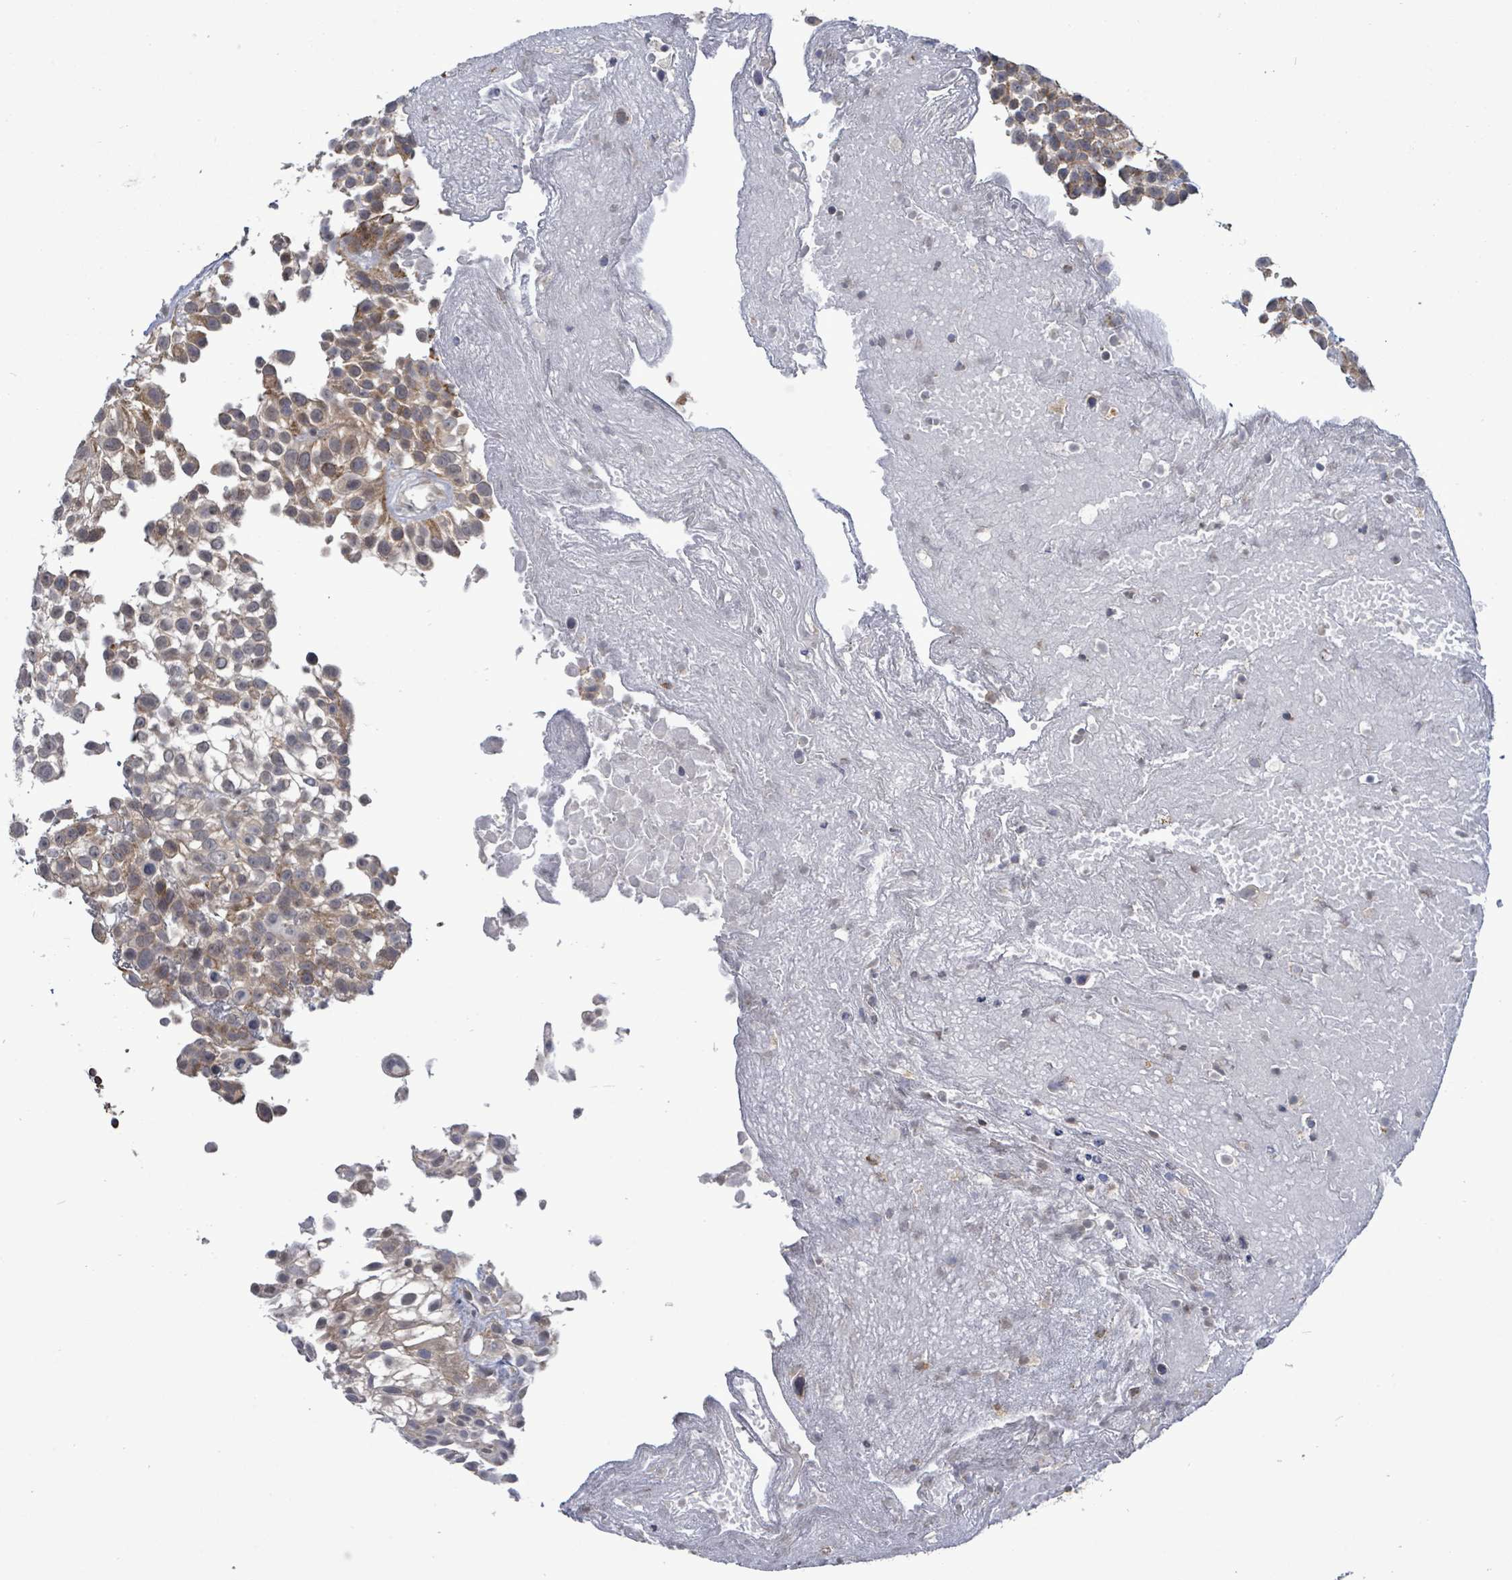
{"staining": {"intensity": "weak", "quantity": ">75%", "location": "cytoplasmic/membranous"}, "tissue": "urothelial cancer", "cell_type": "Tumor cells", "image_type": "cancer", "snomed": [{"axis": "morphology", "description": "Urothelial carcinoma, High grade"}, {"axis": "topography", "description": "Urinary bladder"}], "caption": "DAB (3,3'-diaminobenzidine) immunohistochemical staining of urothelial carcinoma (high-grade) exhibits weak cytoplasmic/membranous protein positivity in approximately >75% of tumor cells. The staining was performed using DAB (3,3'-diaminobenzidine), with brown indicating positive protein expression. Nuclei are stained blue with hematoxylin.", "gene": "COQ10B", "patient": {"sex": "male", "age": 56}}